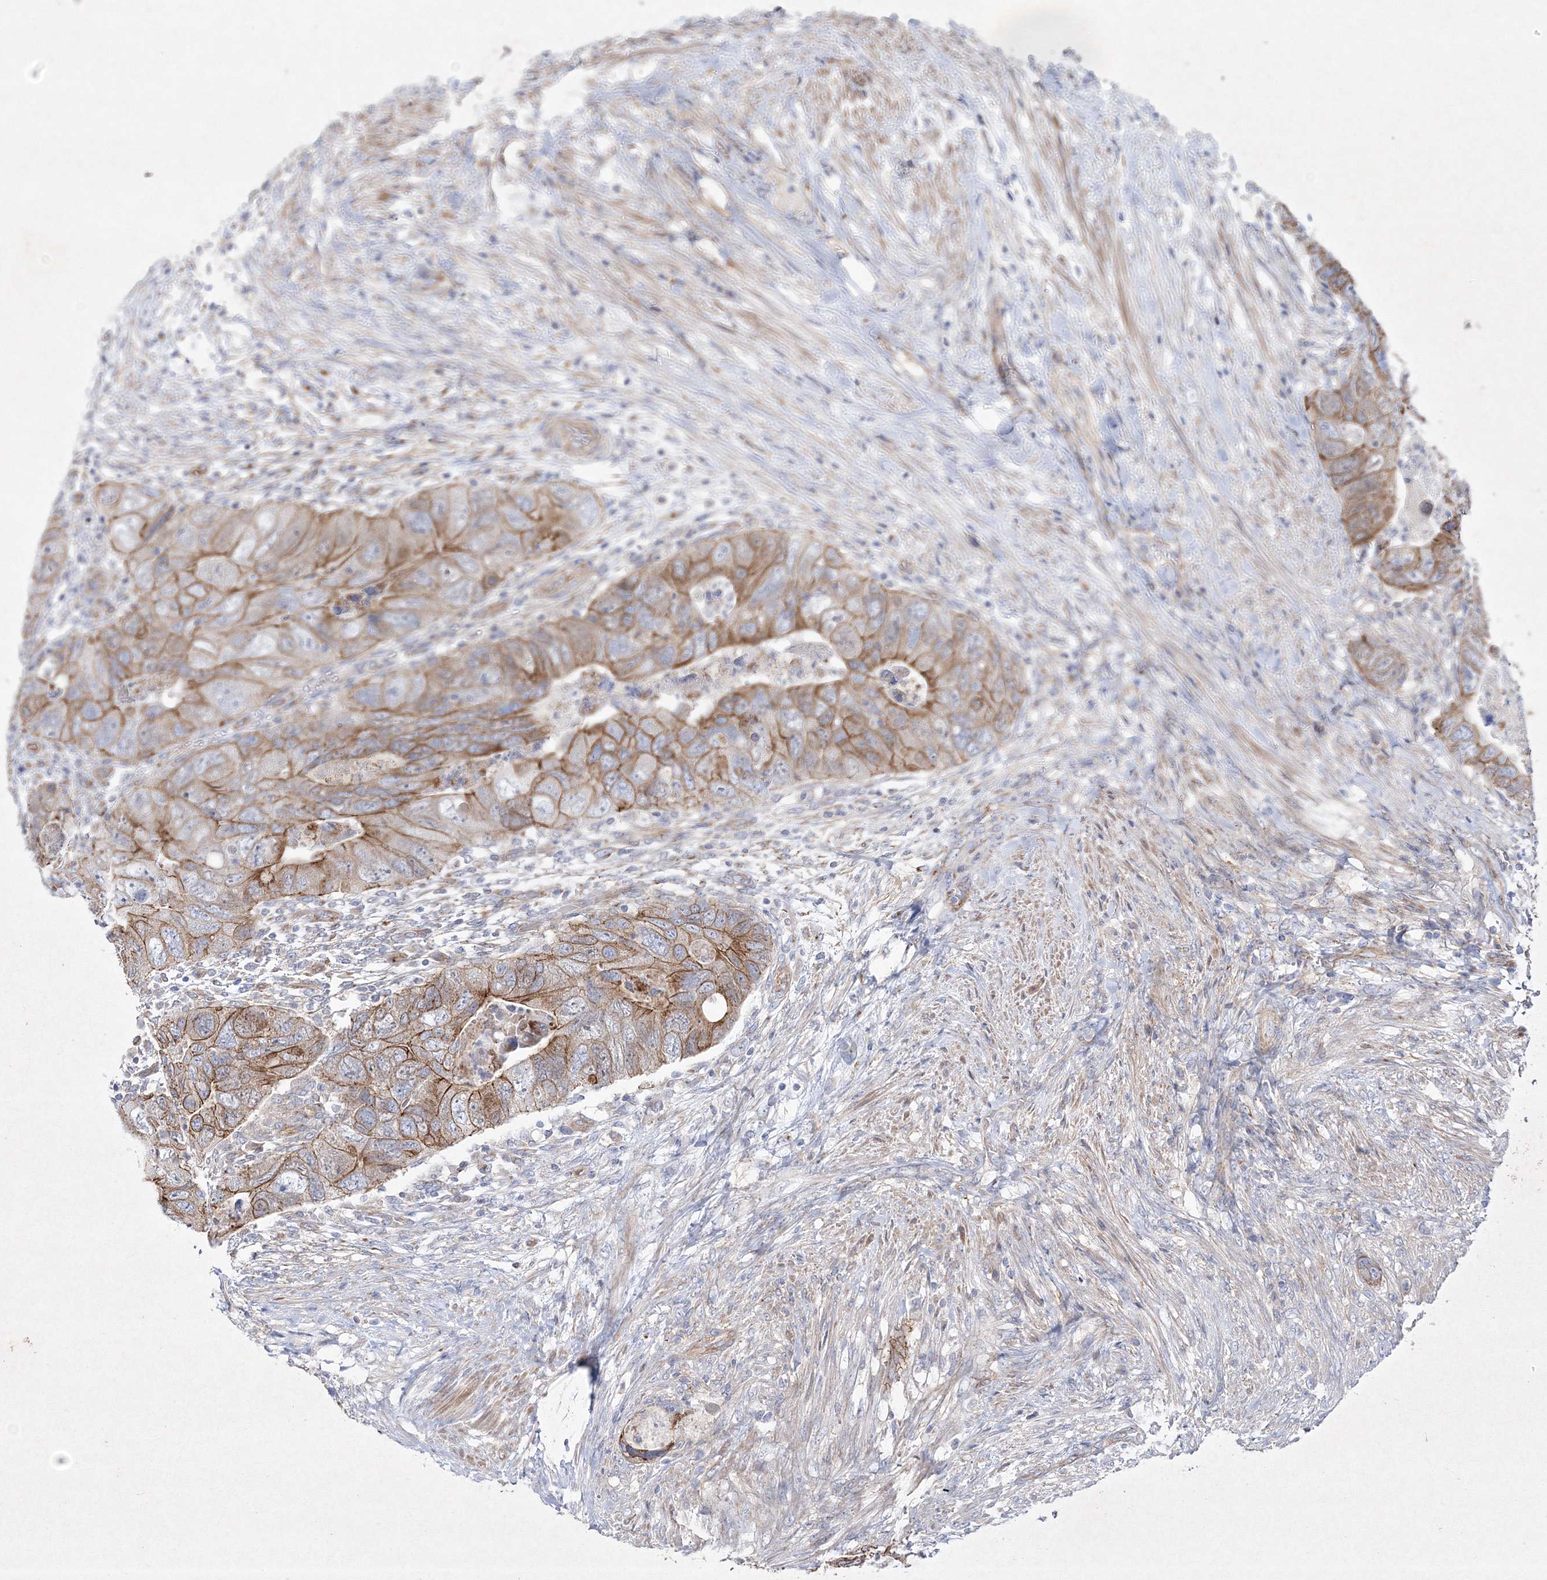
{"staining": {"intensity": "moderate", "quantity": ">75%", "location": "cytoplasmic/membranous"}, "tissue": "colorectal cancer", "cell_type": "Tumor cells", "image_type": "cancer", "snomed": [{"axis": "morphology", "description": "Adenocarcinoma, NOS"}, {"axis": "topography", "description": "Rectum"}], "caption": "Protein analysis of colorectal adenocarcinoma tissue reveals moderate cytoplasmic/membranous staining in approximately >75% of tumor cells.", "gene": "NAA40", "patient": {"sex": "male", "age": 63}}